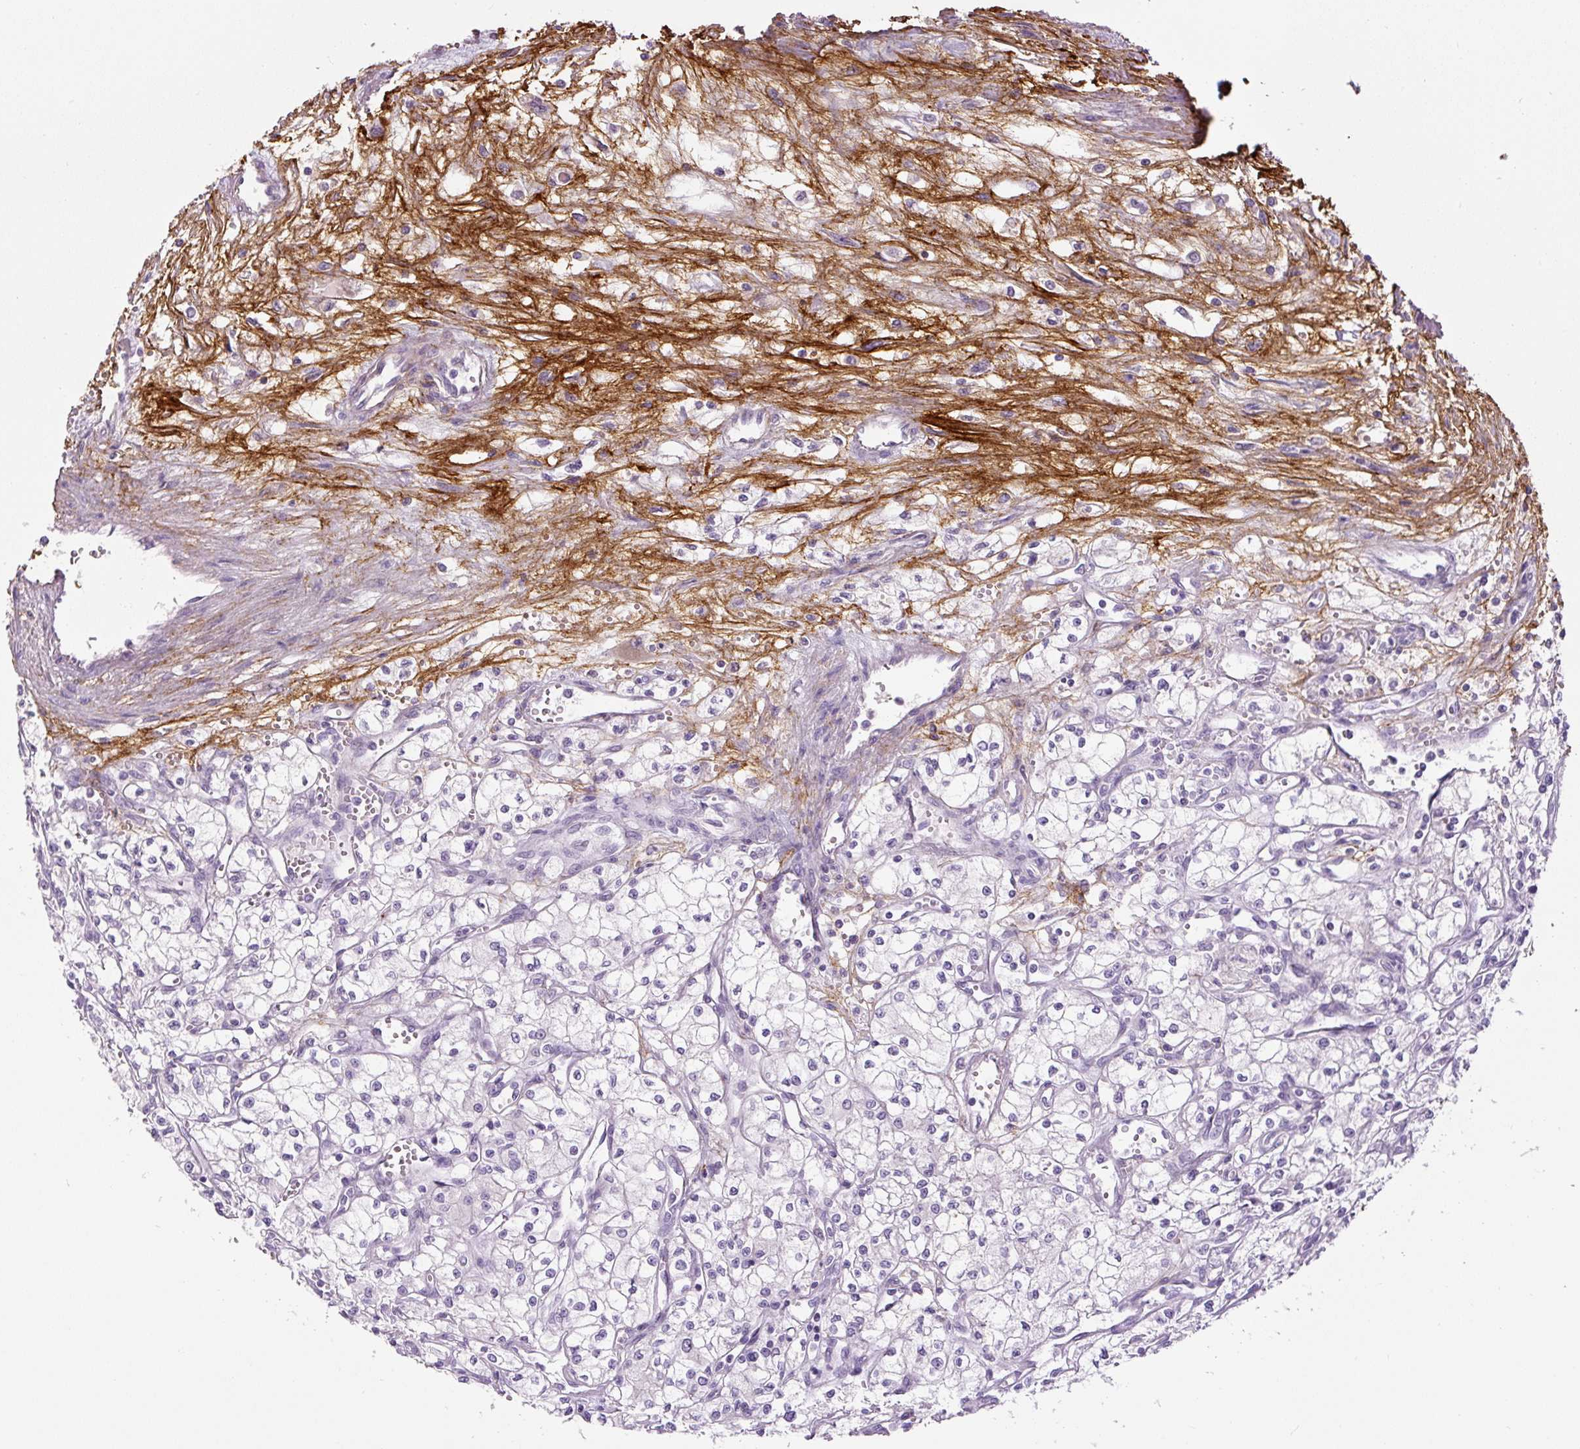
{"staining": {"intensity": "negative", "quantity": "none", "location": "none"}, "tissue": "renal cancer", "cell_type": "Tumor cells", "image_type": "cancer", "snomed": [{"axis": "morphology", "description": "Adenocarcinoma, NOS"}, {"axis": "topography", "description": "Kidney"}], "caption": "The micrograph exhibits no significant expression in tumor cells of renal cancer (adenocarcinoma). Brightfield microscopy of IHC stained with DAB (3,3'-diaminobenzidine) (brown) and hematoxylin (blue), captured at high magnification.", "gene": "FBN1", "patient": {"sex": "male", "age": 59}}